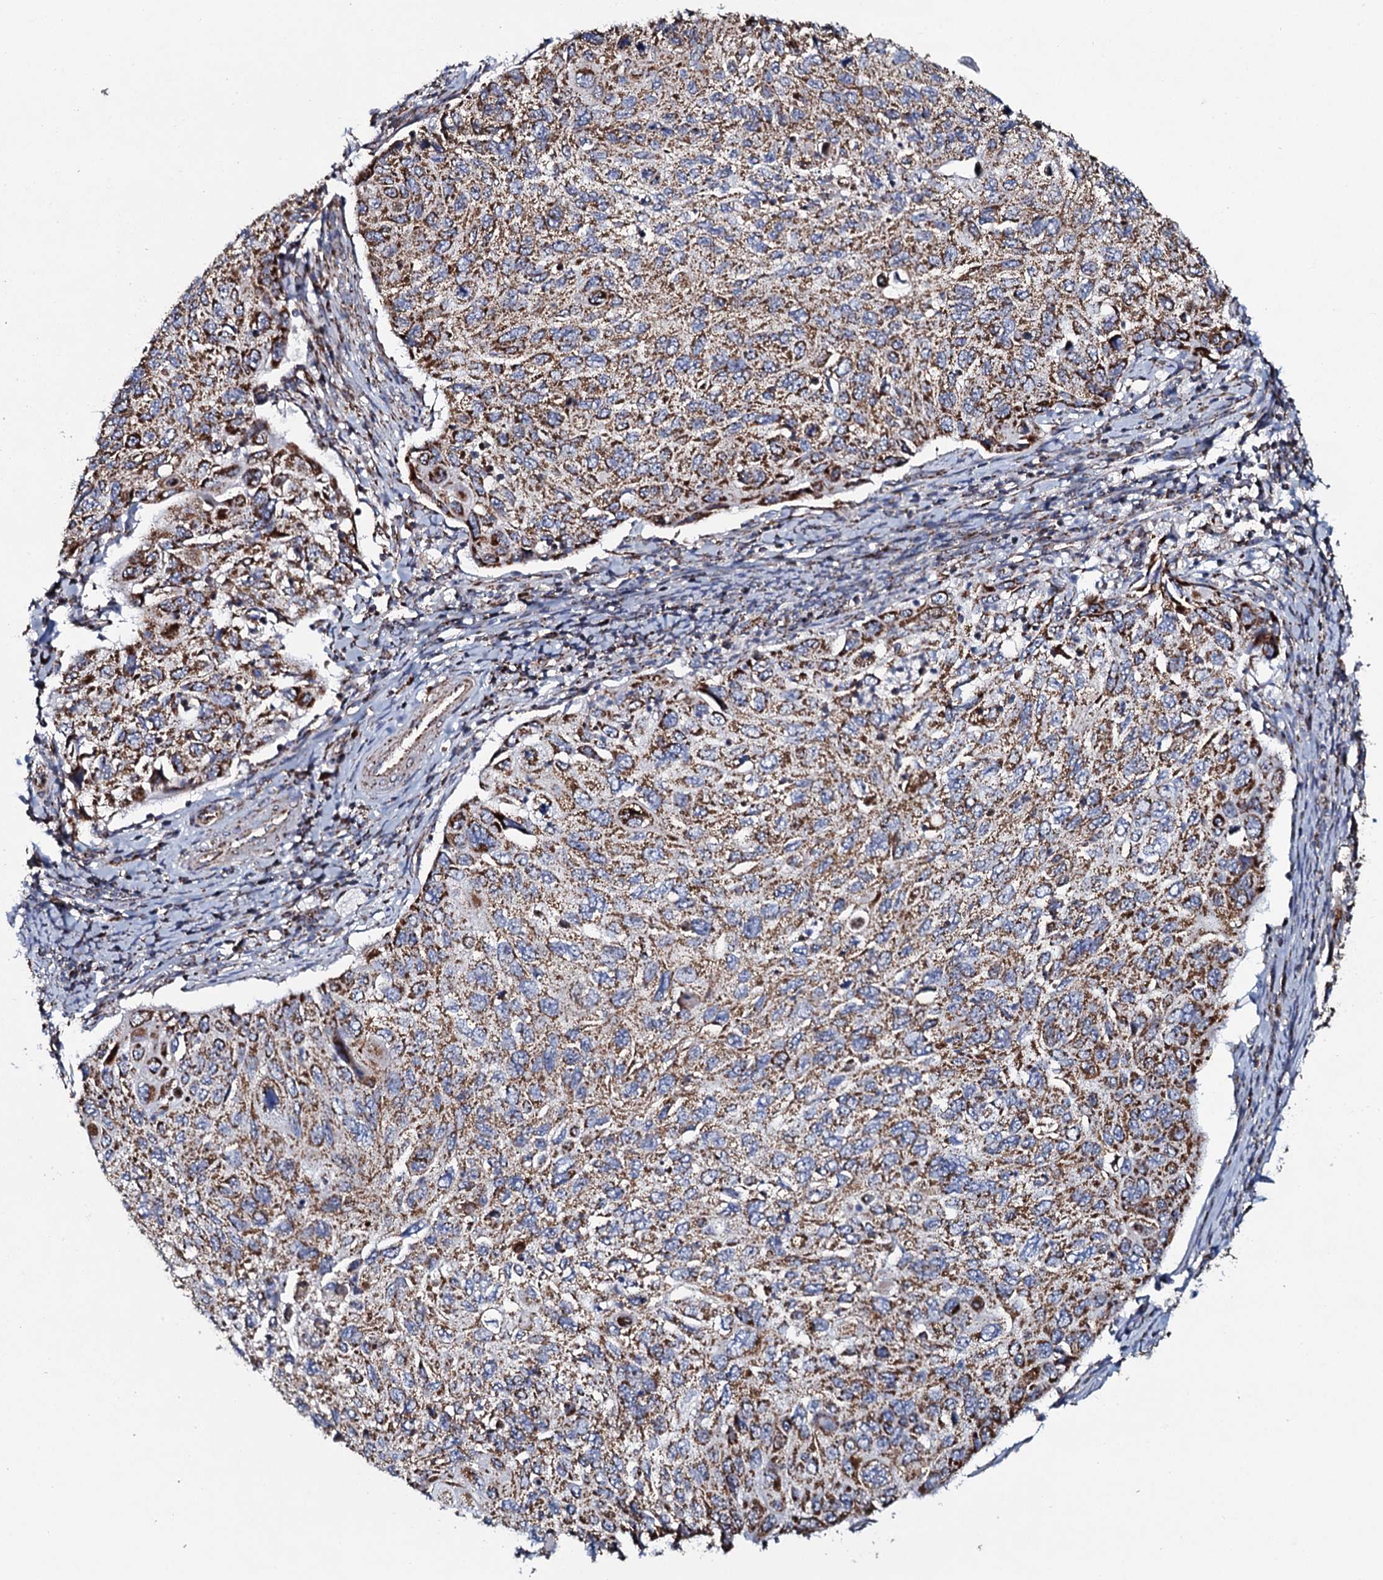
{"staining": {"intensity": "moderate", "quantity": ">75%", "location": "cytoplasmic/membranous"}, "tissue": "cervical cancer", "cell_type": "Tumor cells", "image_type": "cancer", "snomed": [{"axis": "morphology", "description": "Squamous cell carcinoma, NOS"}, {"axis": "topography", "description": "Cervix"}], "caption": "Tumor cells exhibit medium levels of moderate cytoplasmic/membranous expression in approximately >75% of cells in human squamous cell carcinoma (cervical). (DAB IHC, brown staining for protein, blue staining for nuclei).", "gene": "EVC2", "patient": {"sex": "female", "age": 70}}